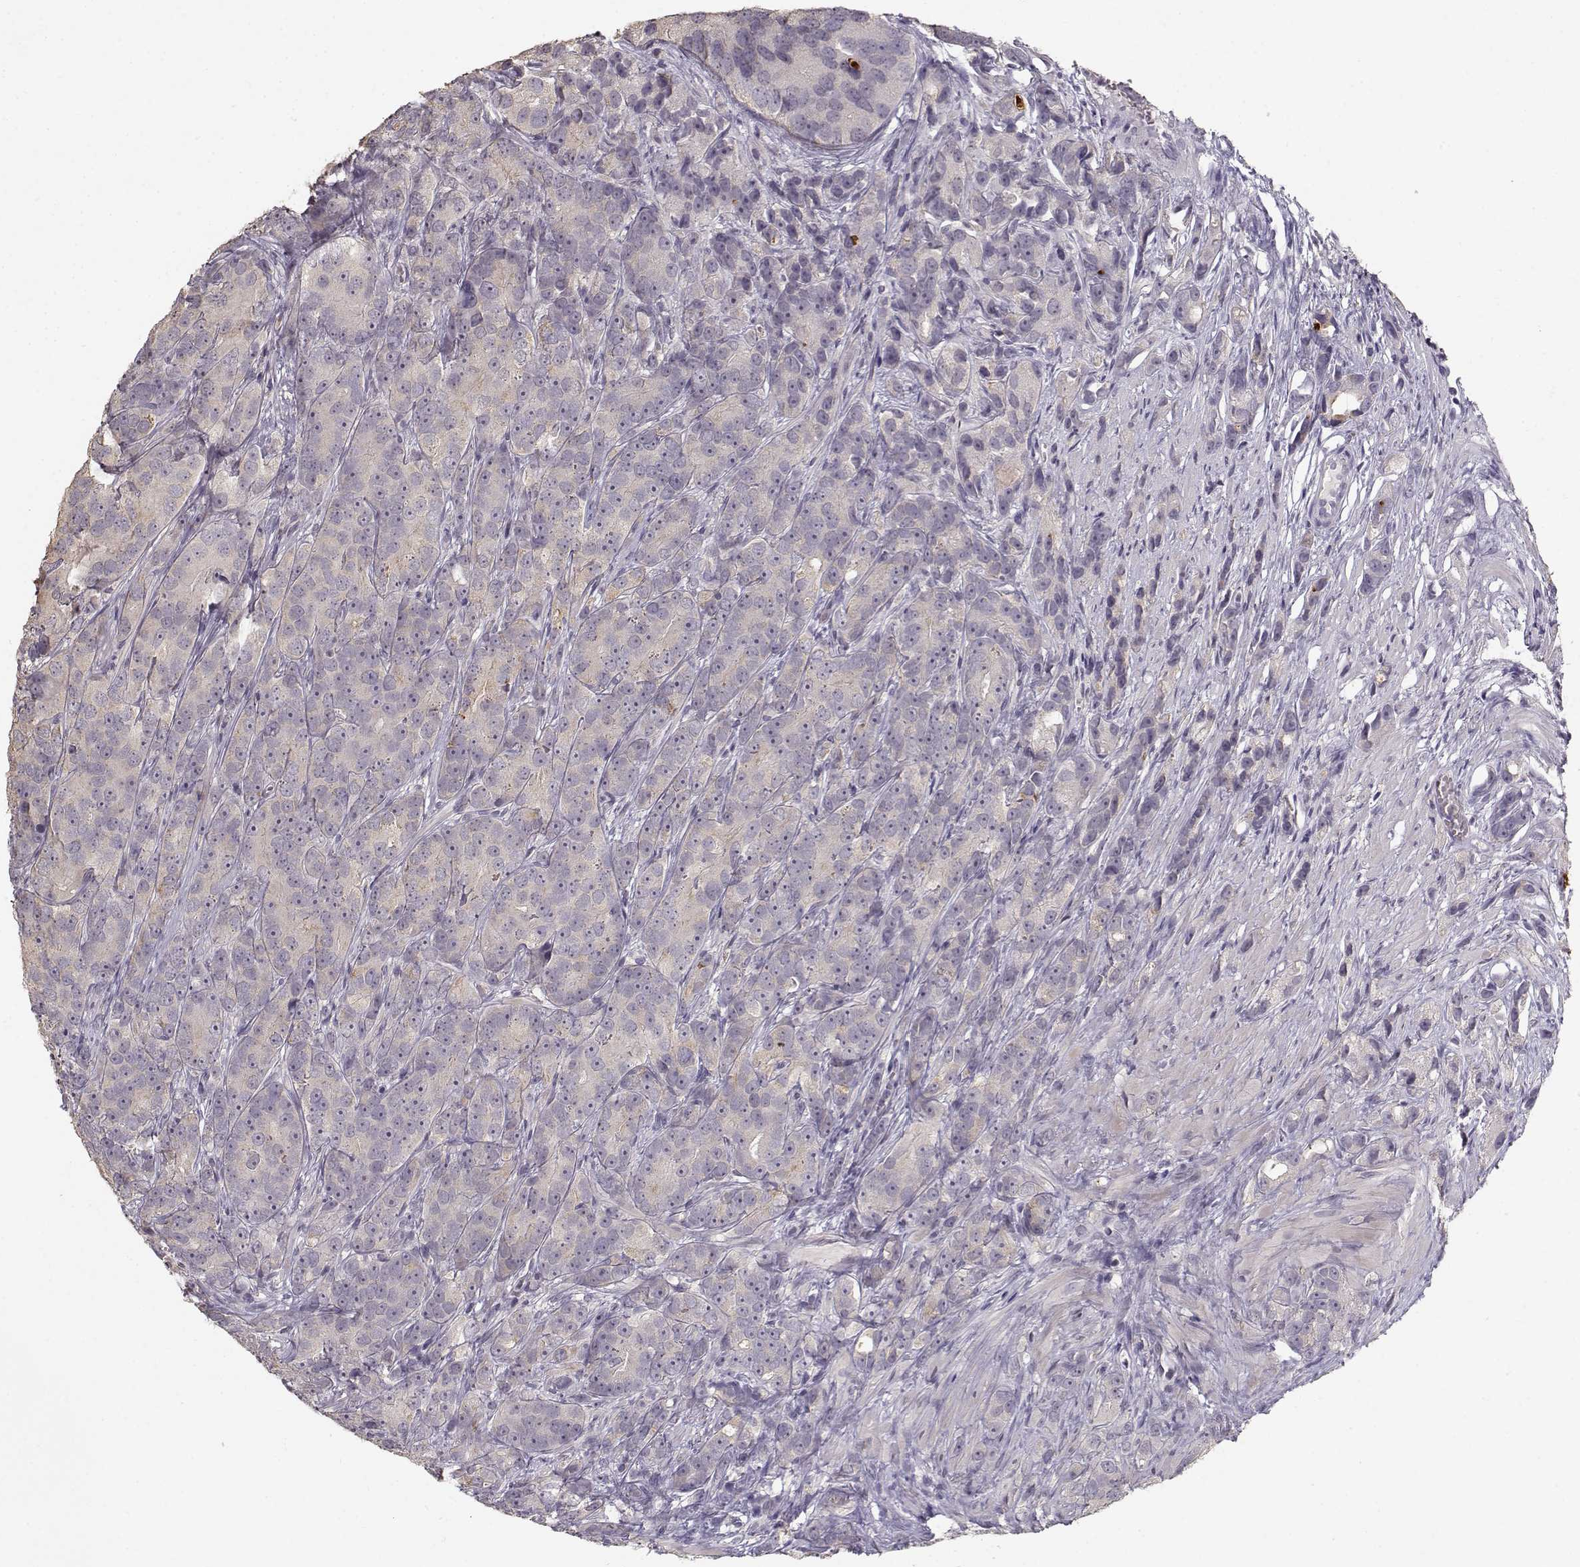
{"staining": {"intensity": "negative", "quantity": "none", "location": "none"}, "tissue": "prostate cancer", "cell_type": "Tumor cells", "image_type": "cancer", "snomed": [{"axis": "morphology", "description": "Adenocarcinoma, High grade"}, {"axis": "topography", "description": "Prostate"}], "caption": "This histopathology image is of prostate cancer stained with immunohistochemistry (IHC) to label a protein in brown with the nuclei are counter-stained blue. There is no expression in tumor cells. (DAB immunohistochemistry with hematoxylin counter stain).", "gene": "UROC1", "patient": {"sex": "male", "age": 90}}